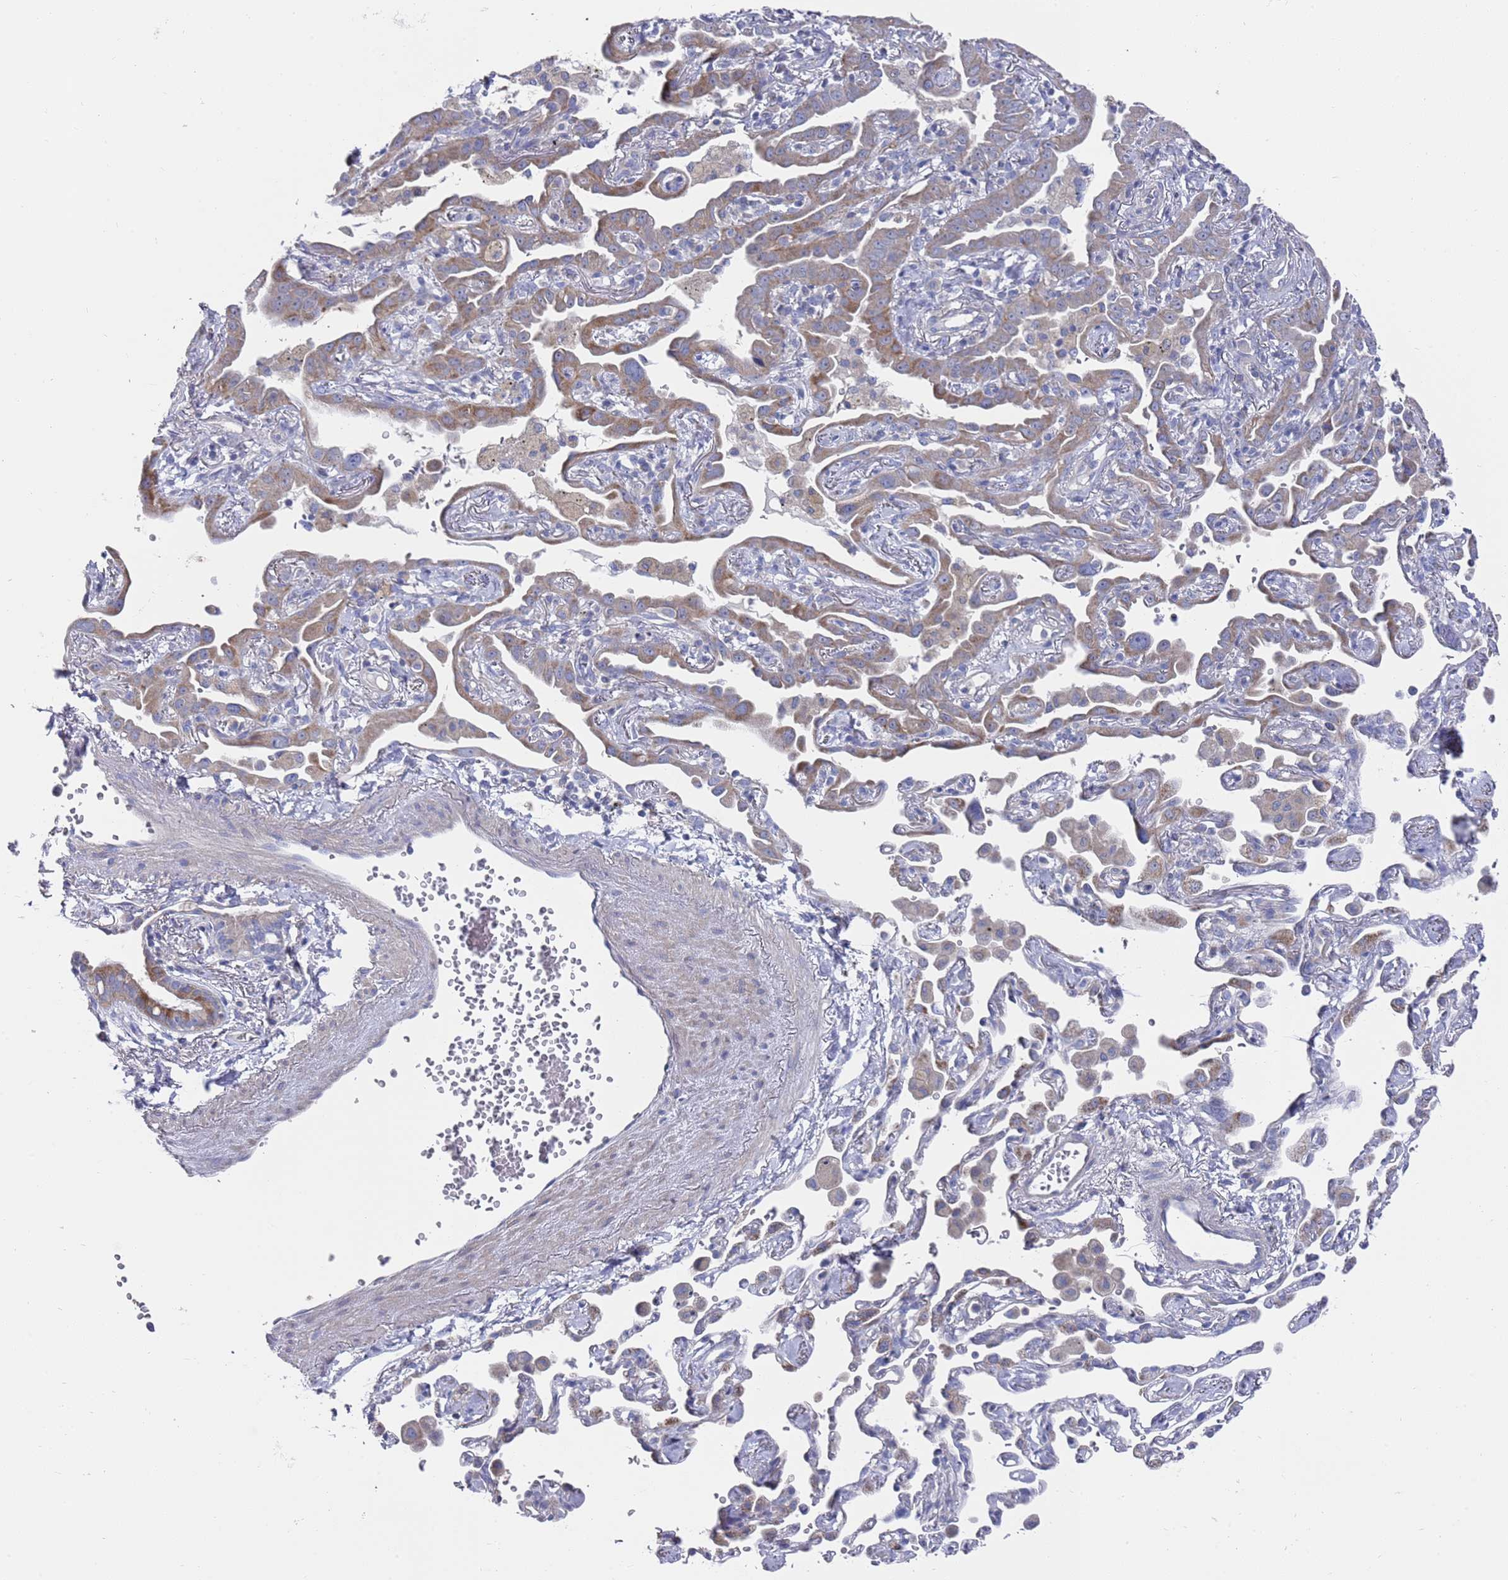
{"staining": {"intensity": "moderate", "quantity": "25%-75%", "location": "cytoplasmic/membranous"}, "tissue": "lung cancer", "cell_type": "Tumor cells", "image_type": "cancer", "snomed": [{"axis": "morphology", "description": "Adenocarcinoma, NOS"}, {"axis": "topography", "description": "Lung"}], "caption": "Protein staining shows moderate cytoplasmic/membranous positivity in approximately 25%-75% of tumor cells in lung cancer (adenocarcinoma).", "gene": "SCAPER", "patient": {"sex": "male", "age": 67}}